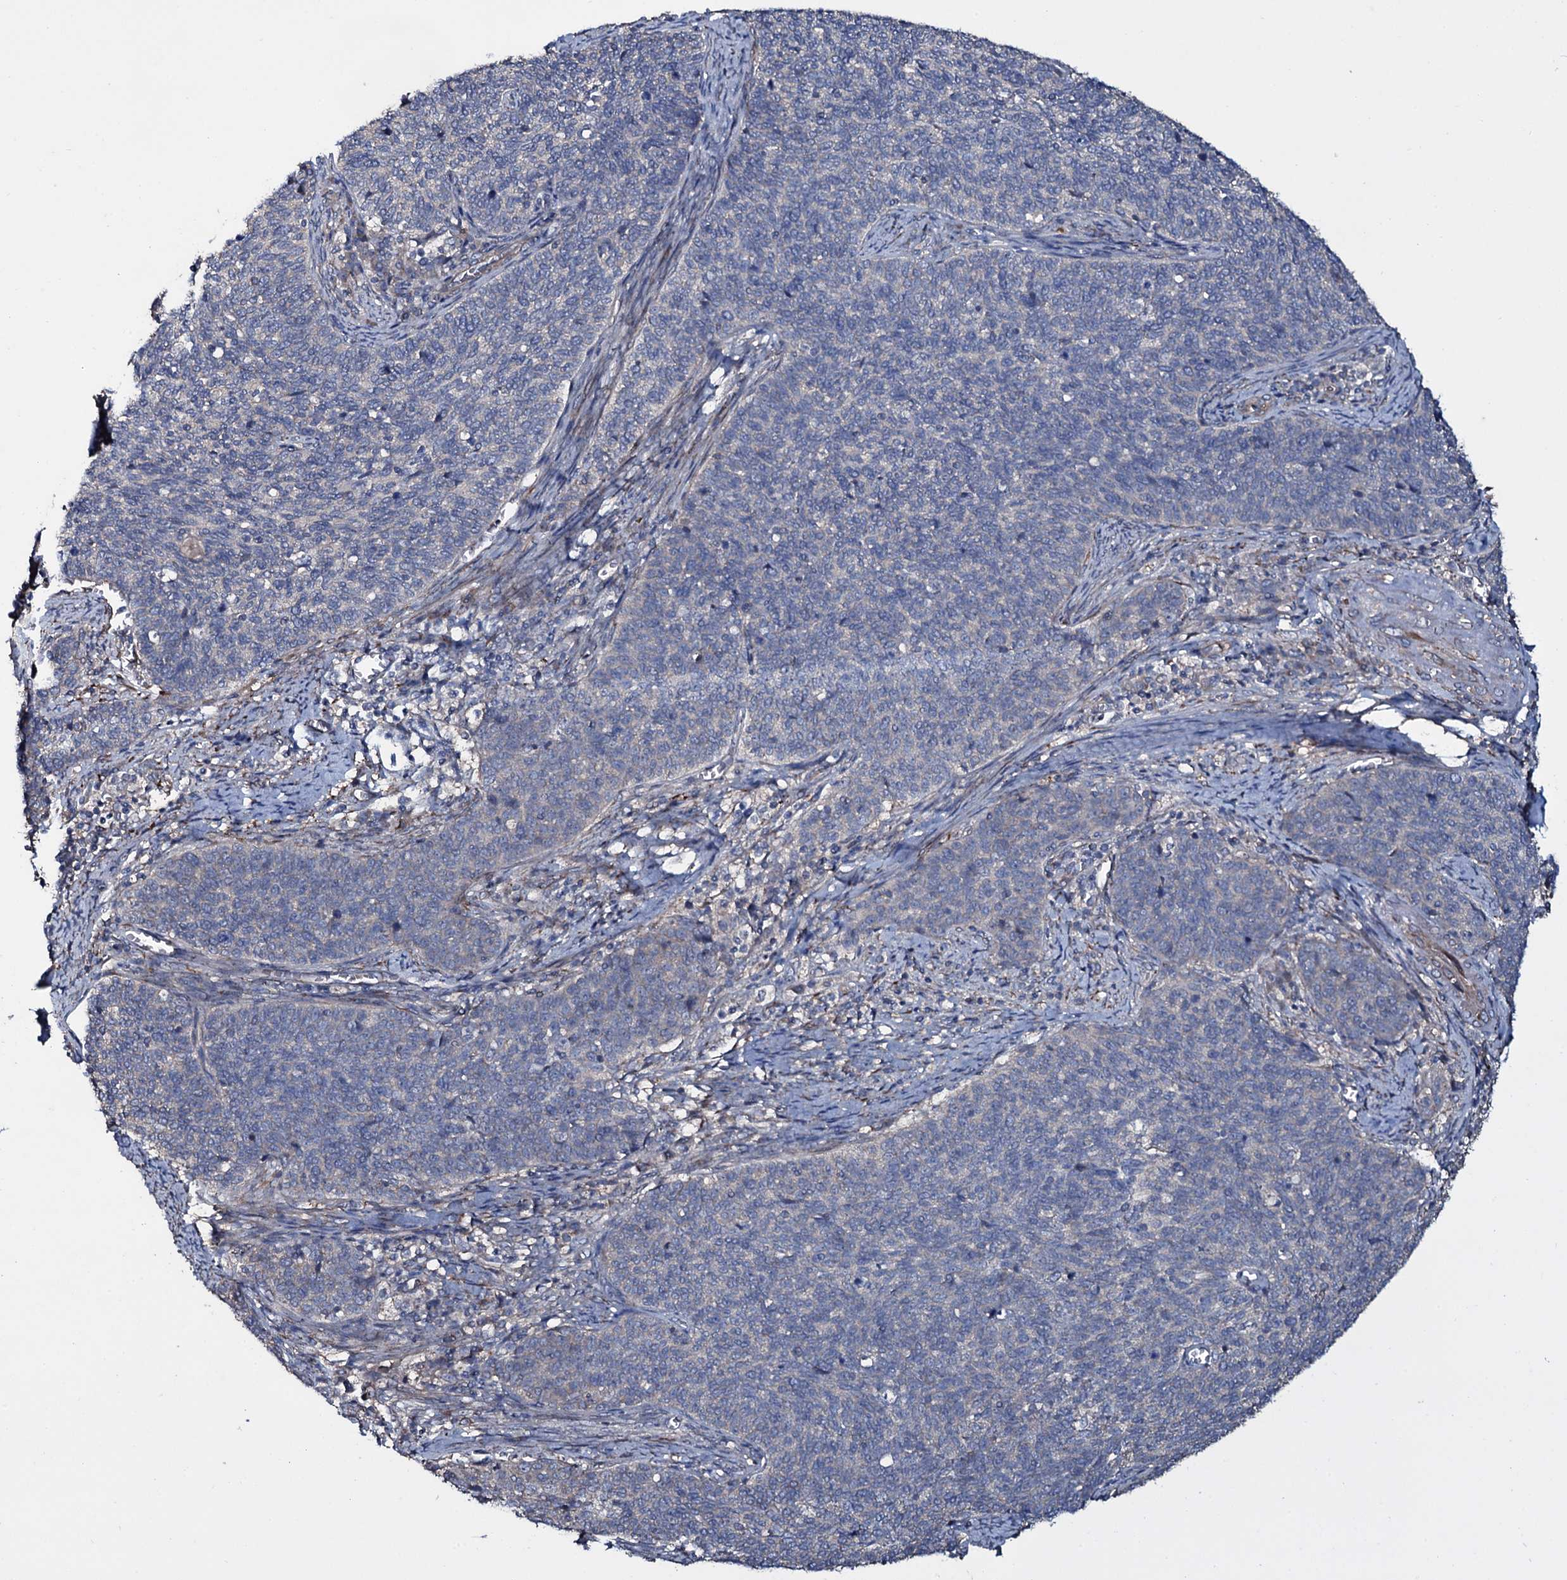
{"staining": {"intensity": "negative", "quantity": "none", "location": "none"}, "tissue": "cervical cancer", "cell_type": "Tumor cells", "image_type": "cancer", "snomed": [{"axis": "morphology", "description": "Squamous cell carcinoma, NOS"}, {"axis": "topography", "description": "Cervix"}], "caption": "Immunohistochemical staining of squamous cell carcinoma (cervical) reveals no significant expression in tumor cells.", "gene": "WIPF3", "patient": {"sex": "female", "age": 39}}